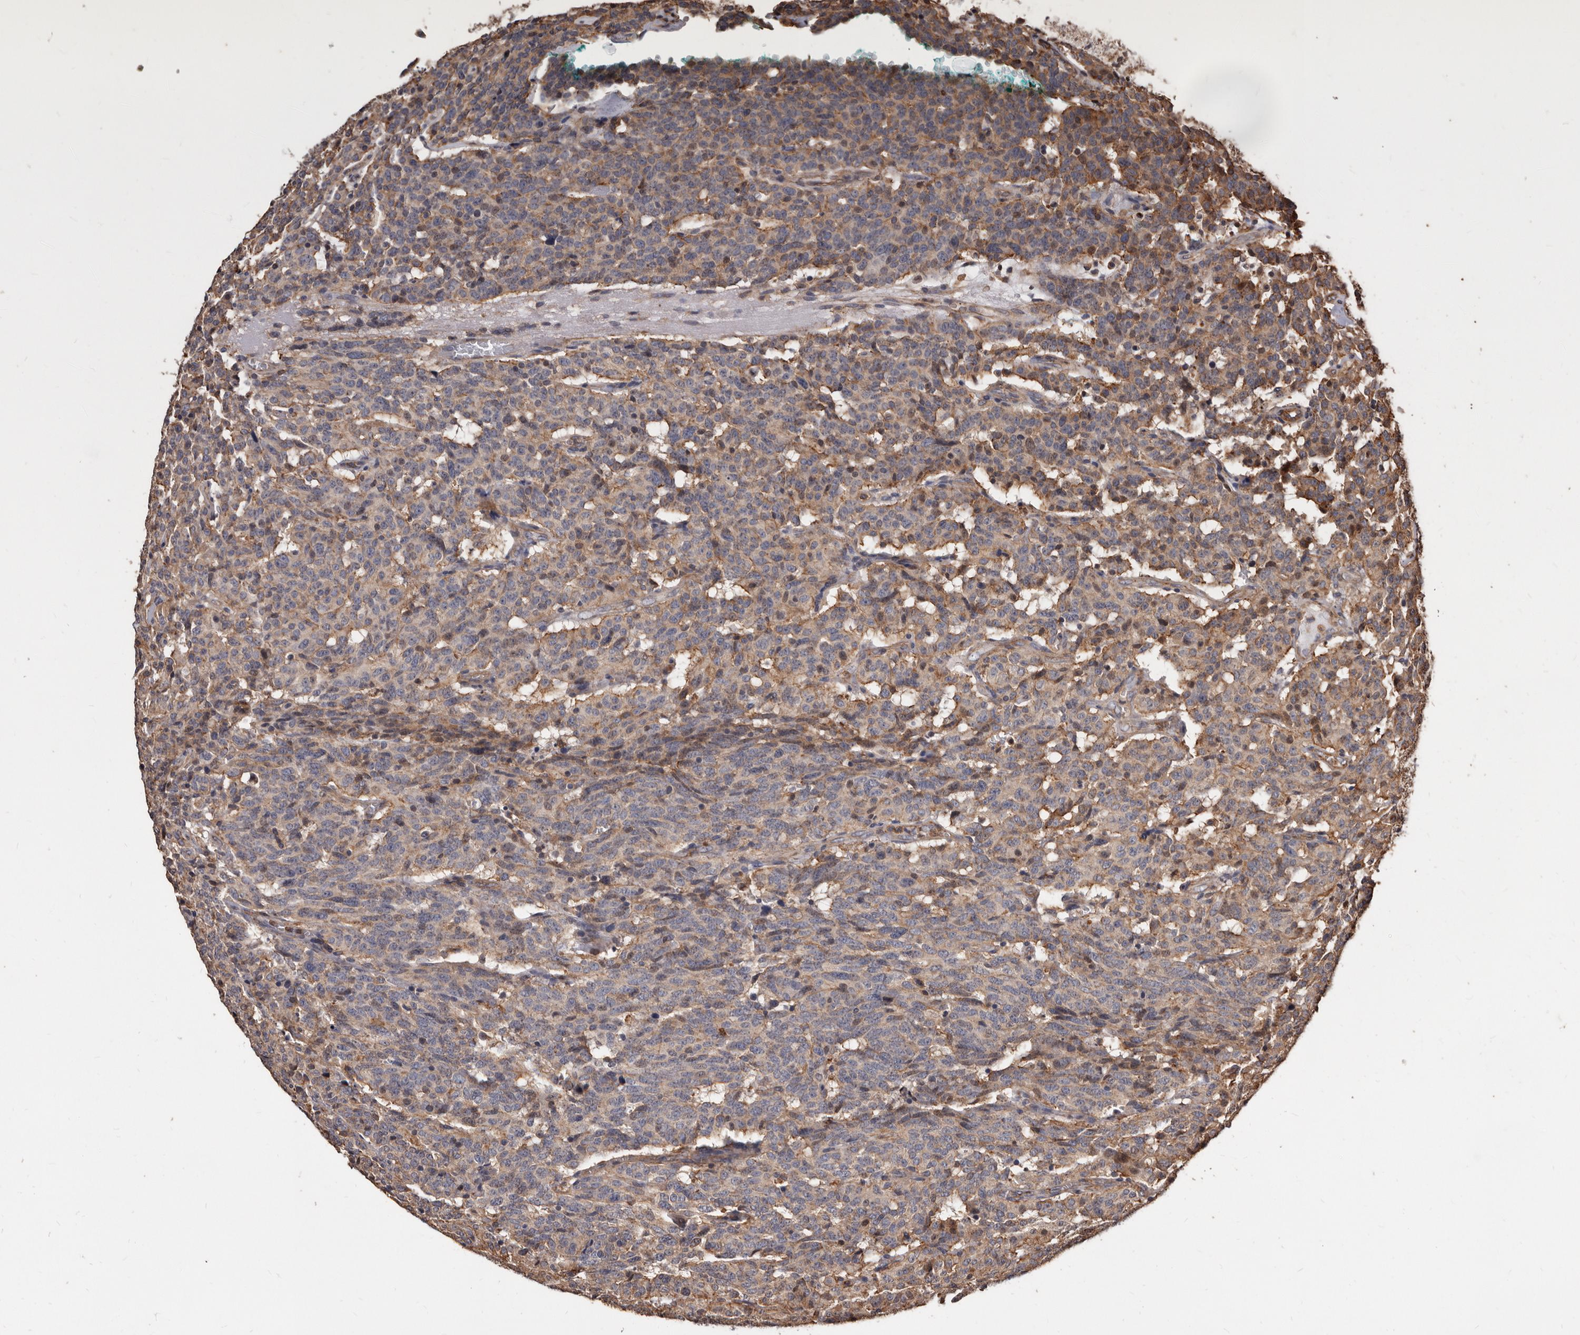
{"staining": {"intensity": "moderate", "quantity": "<25%", "location": "cytoplasmic/membranous"}, "tissue": "carcinoid", "cell_type": "Tumor cells", "image_type": "cancer", "snomed": [{"axis": "morphology", "description": "Carcinoid, malignant, NOS"}, {"axis": "topography", "description": "Lung"}], "caption": "Carcinoid tissue demonstrates moderate cytoplasmic/membranous staining in about <25% of tumor cells", "gene": "GSK3A", "patient": {"sex": "female", "age": 46}}